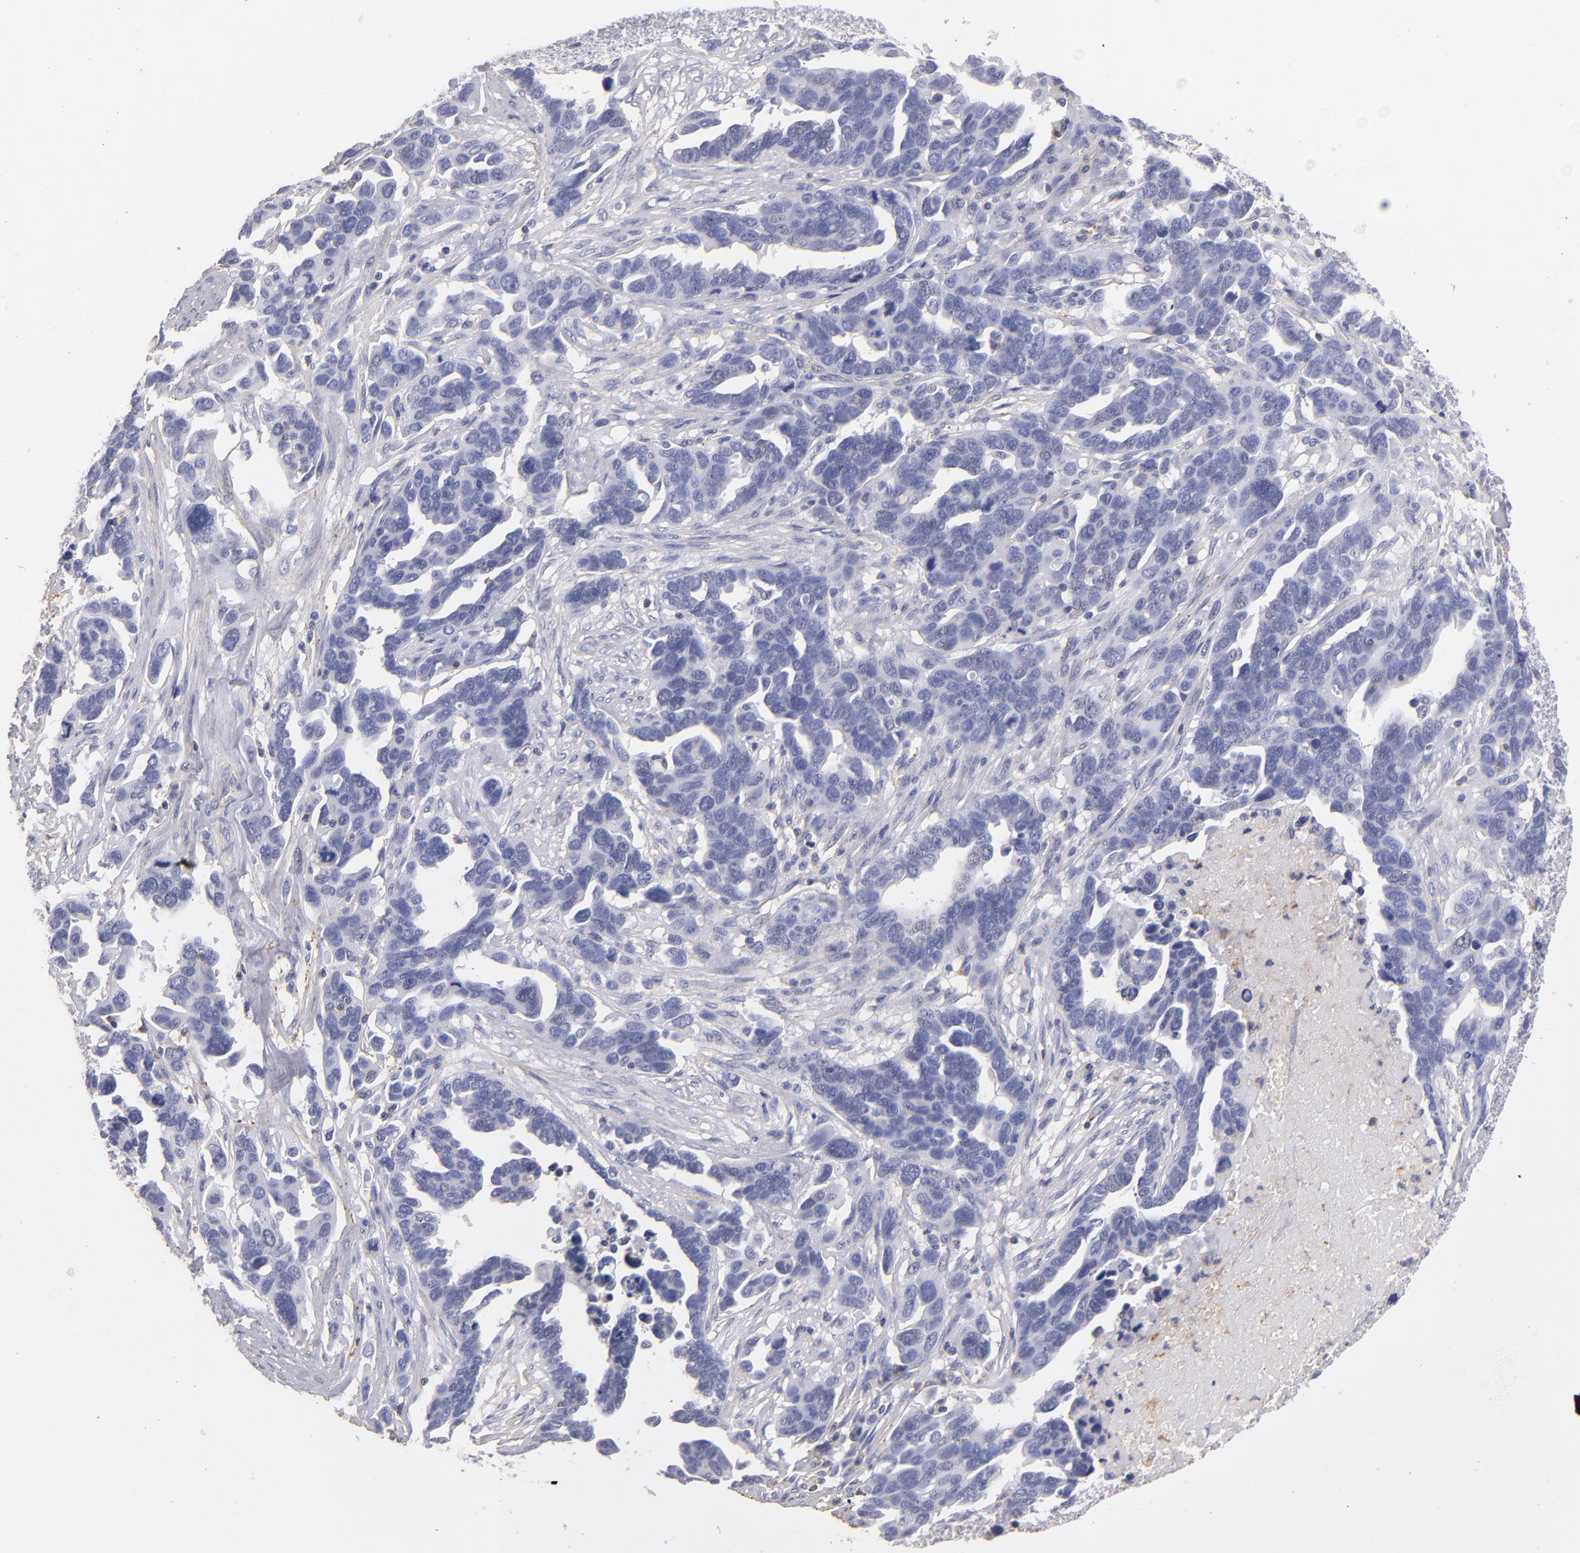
{"staining": {"intensity": "negative", "quantity": "none", "location": "none"}, "tissue": "ovarian cancer", "cell_type": "Tumor cells", "image_type": "cancer", "snomed": [{"axis": "morphology", "description": "Cystadenocarcinoma, serous, NOS"}, {"axis": "topography", "description": "Ovary"}], "caption": "Immunohistochemistry image of serous cystadenocarcinoma (ovarian) stained for a protein (brown), which exhibits no expression in tumor cells. The staining was performed using DAB to visualize the protein expression in brown, while the nuclei were stained in blue with hematoxylin (Magnification: 20x).", "gene": "ABCB1", "patient": {"sex": "female", "age": 54}}